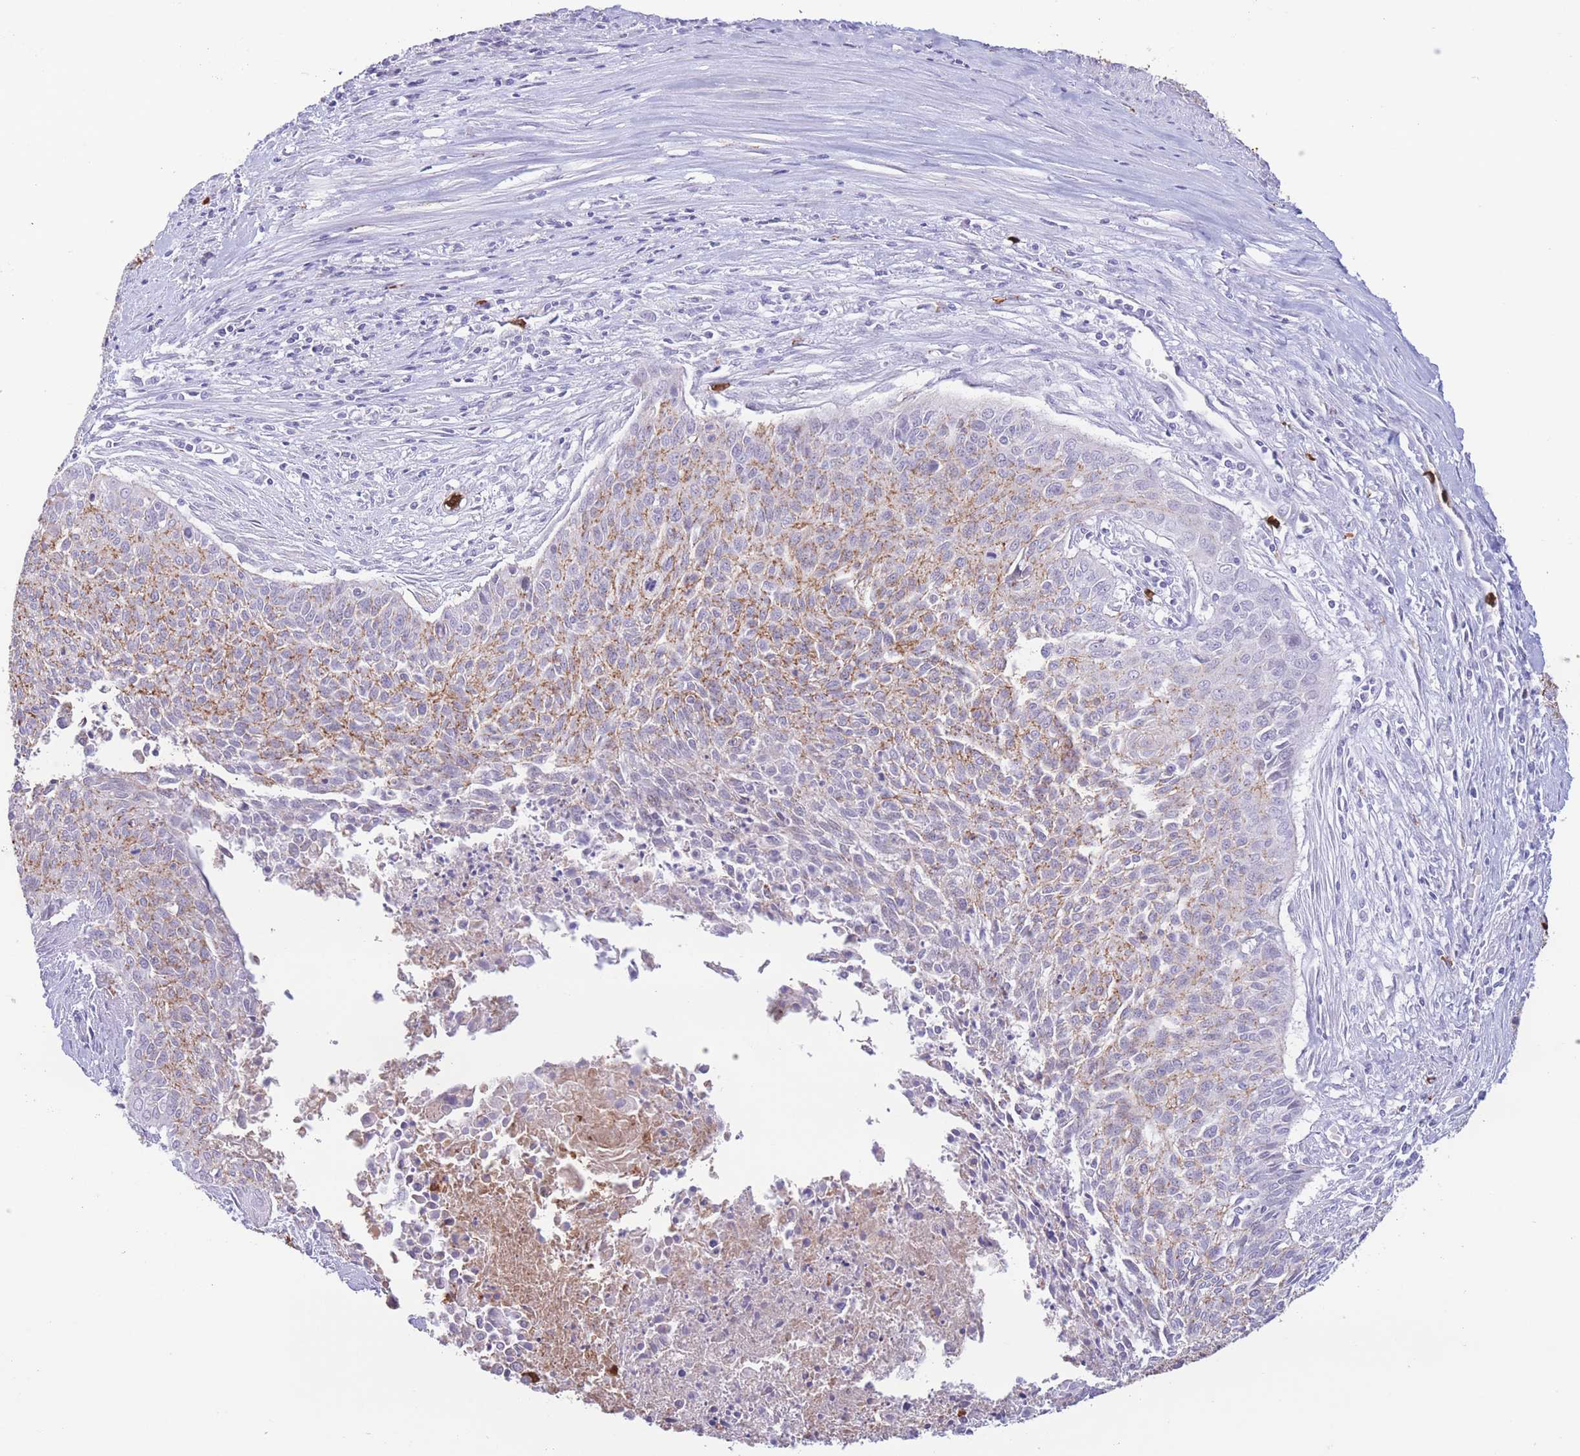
{"staining": {"intensity": "weak", "quantity": "25%-75%", "location": "cytoplasmic/membranous"}, "tissue": "cervical cancer", "cell_type": "Tumor cells", "image_type": "cancer", "snomed": [{"axis": "morphology", "description": "Squamous cell carcinoma, NOS"}, {"axis": "topography", "description": "Cervix"}], "caption": "Immunohistochemical staining of human cervical cancer demonstrates low levels of weak cytoplasmic/membranous protein expression in approximately 25%-75% of tumor cells. (IHC, brightfield microscopy, high magnification).", "gene": "LCLAT1", "patient": {"sex": "female", "age": 55}}